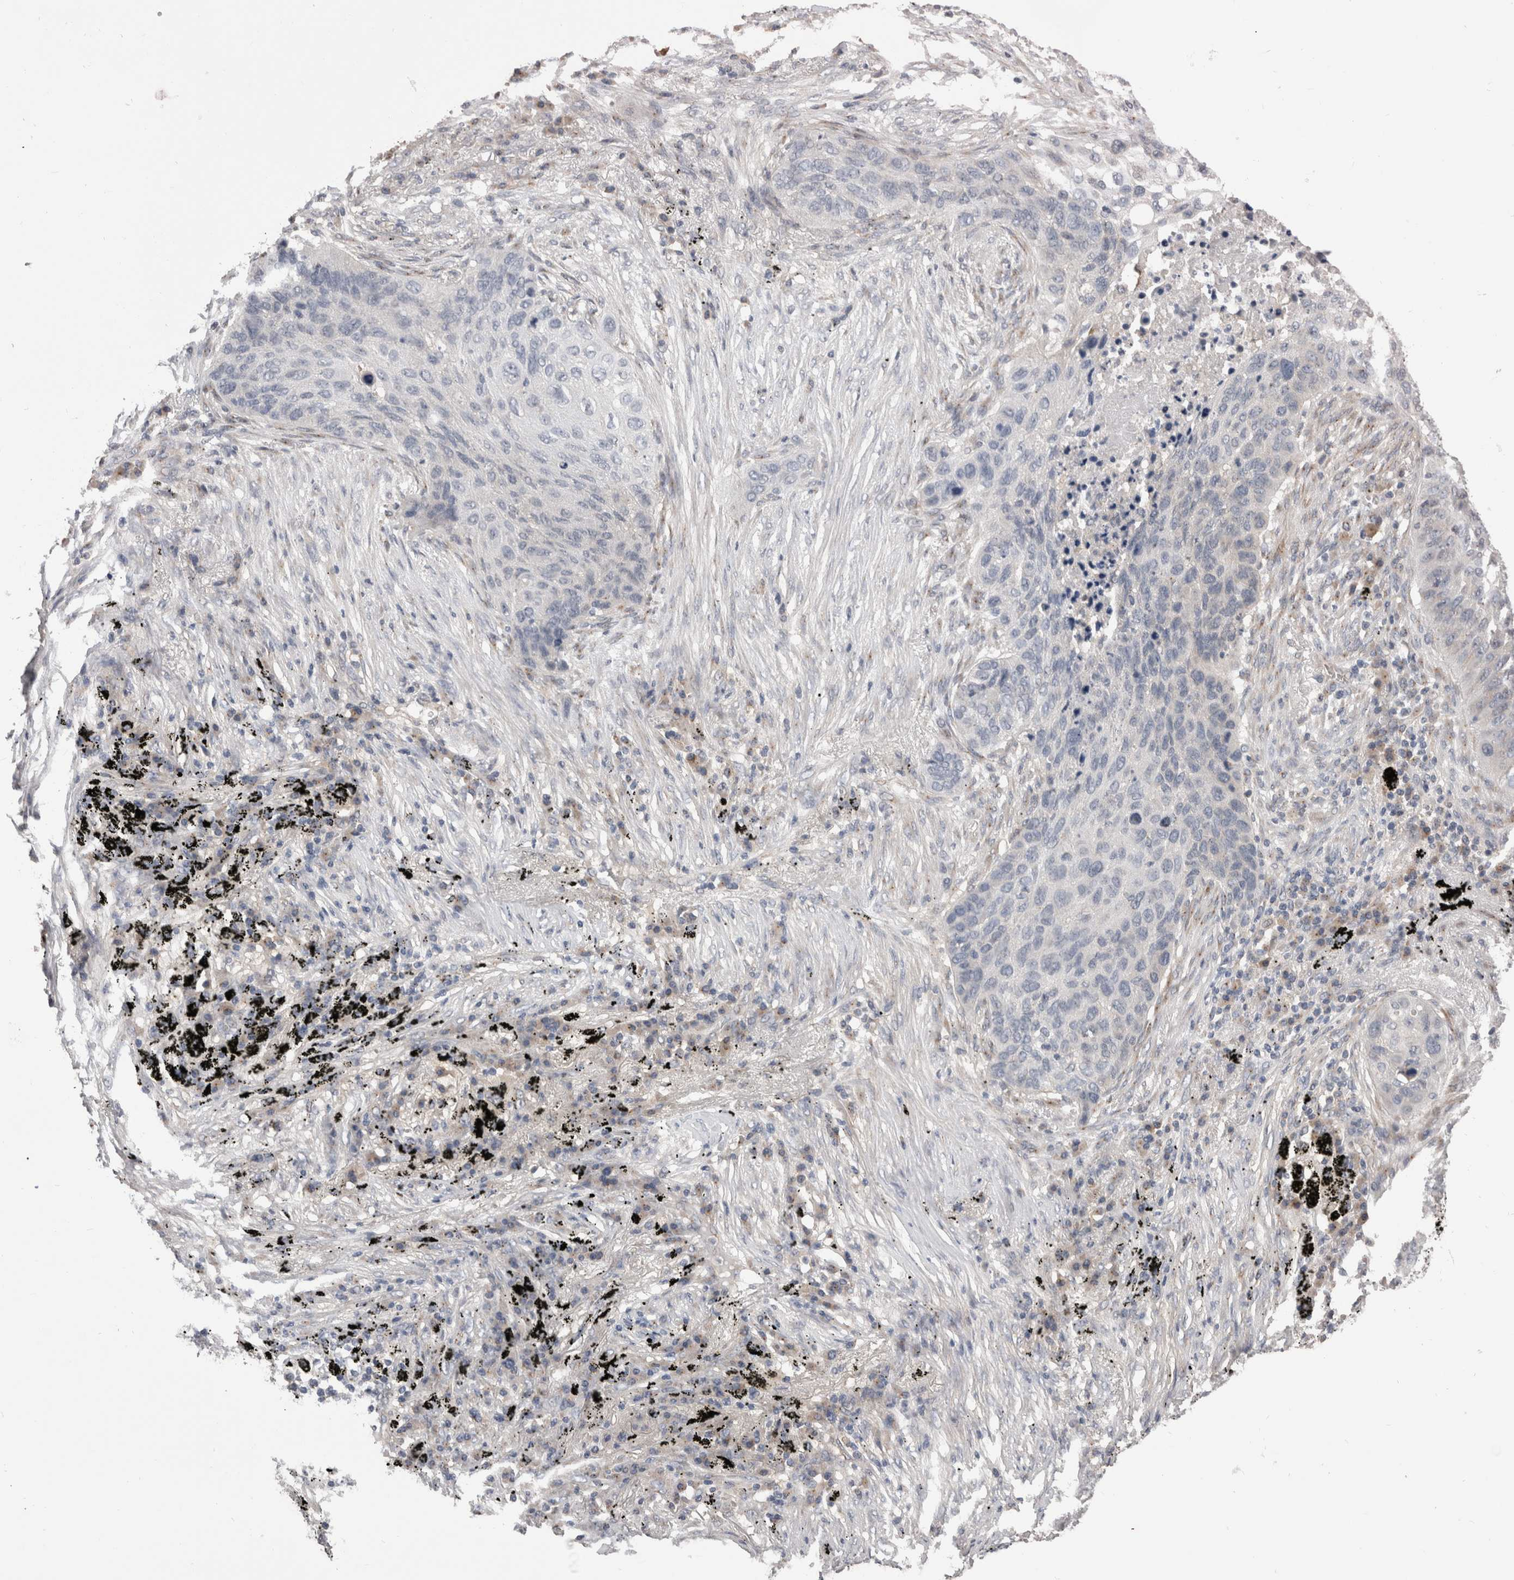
{"staining": {"intensity": "negative", "quantity": "none", "location": "none"}, "tissue": "lung cancer", "cell_type": "Tumor cells", "image_type": "cancer", "snomed": [{"axis": "morphology", "description": "Squamous cell carcinoma, NOS"}, {"axis": "topography", "description": "Lung"}], "caption": "Tumor cells are negative for brown protein staining in lung squamous cell carcinoma. (Stains: DAB immunohistochemistry with hematoxylin counter stain, Microscopy: brightfield microscopy at high magnification).", "gene": "DCTN6", "patient": {"sex": "female", "age": 63}}